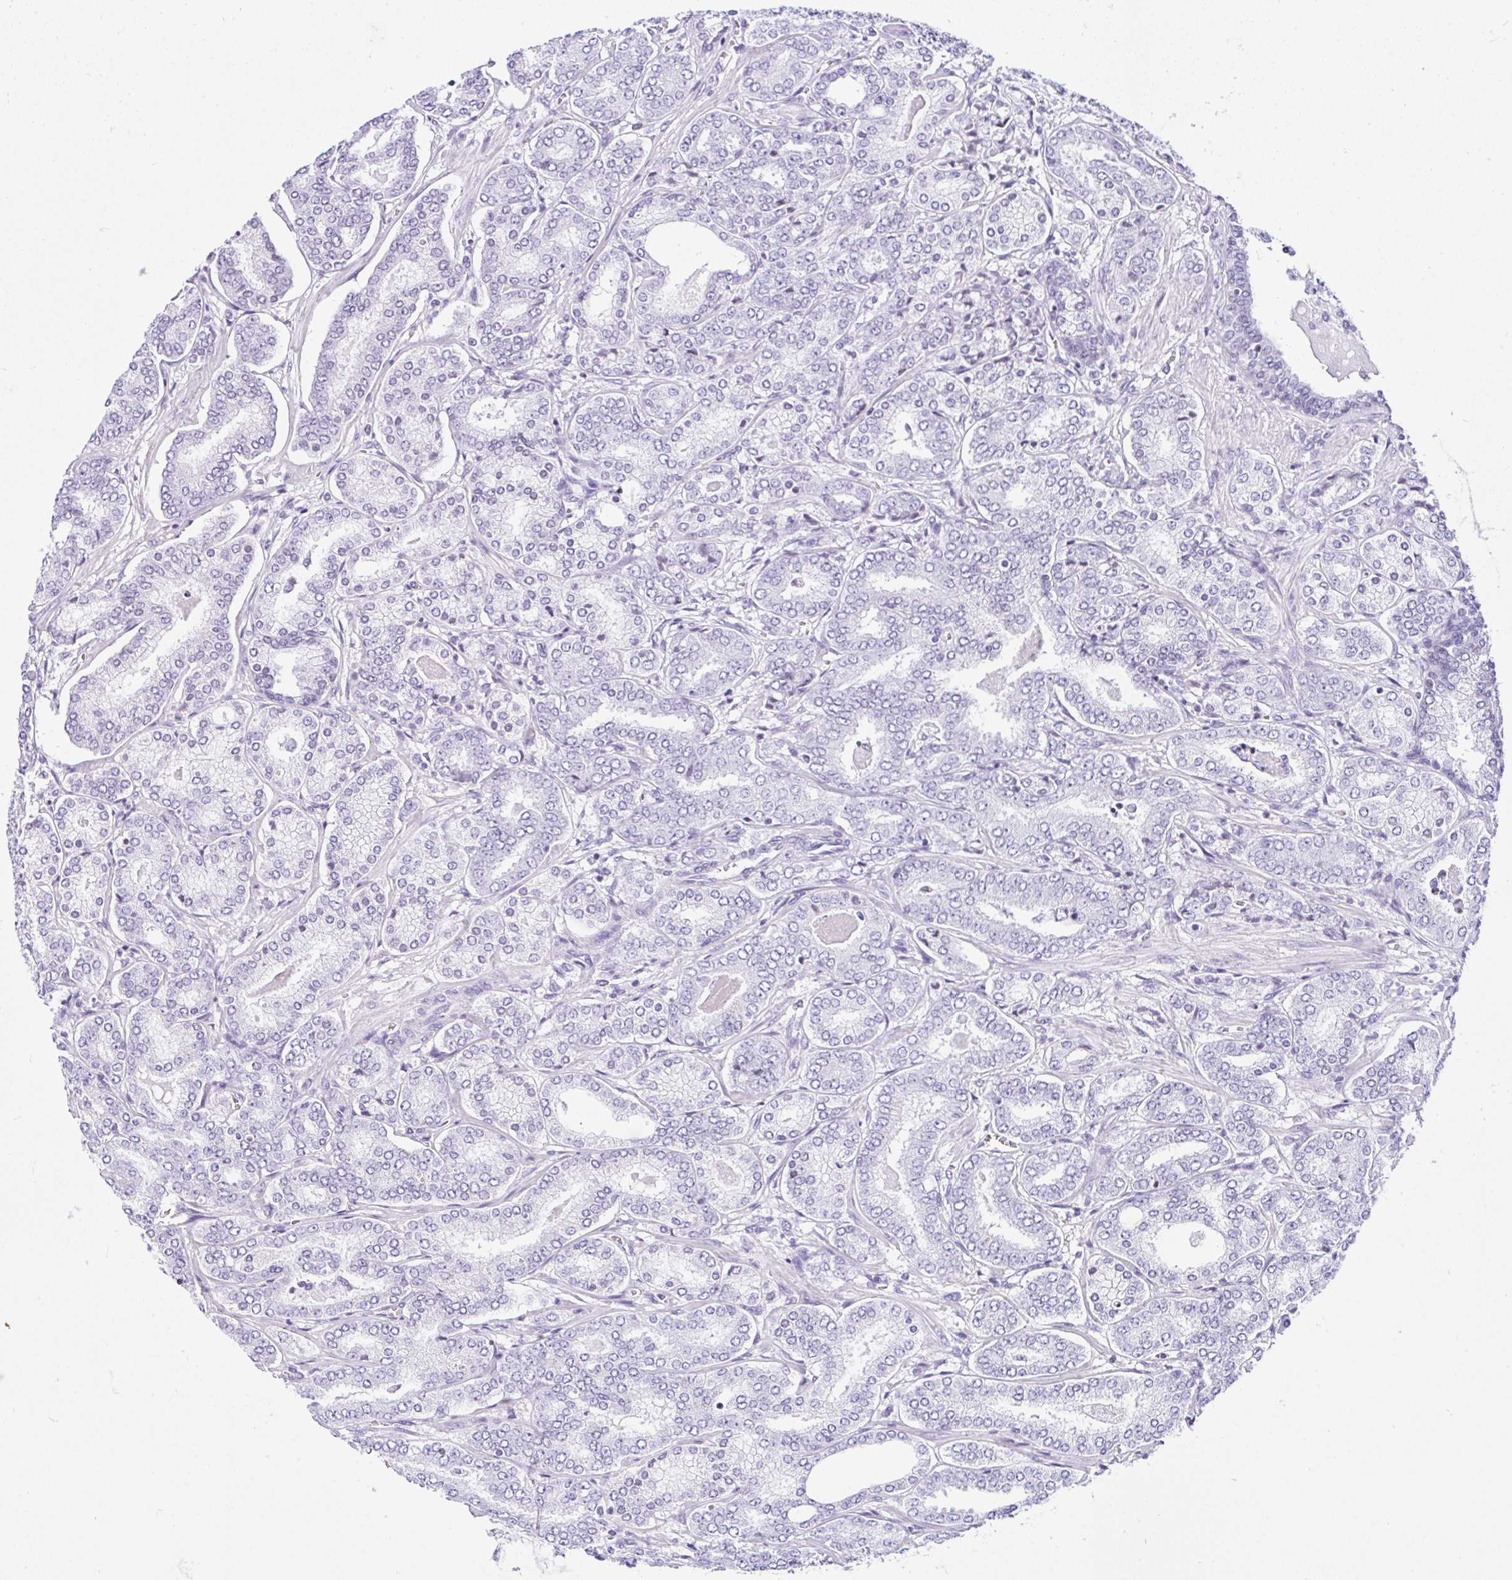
{"staining": {"intensity": "negative", "quantity": "none", "location": "none"}, "tissue": "prostate cancer", "cell_type": "Tumor cells", "image_type": "cancer", "snomed": [{"axis": "morphology", "description": "Adenocarcinoma, High grade"}, {"axis": "topography", "description": "Prostate"}], "caption": "Tumor cells are negative for protein expression in human prostate cancer. (DAB (3,3'-diaminobenzidine) immunohistochemistry with hematoxylin counter stain).", "gene": "KRT27", "patient": {"sex": "male", "age": 72}}